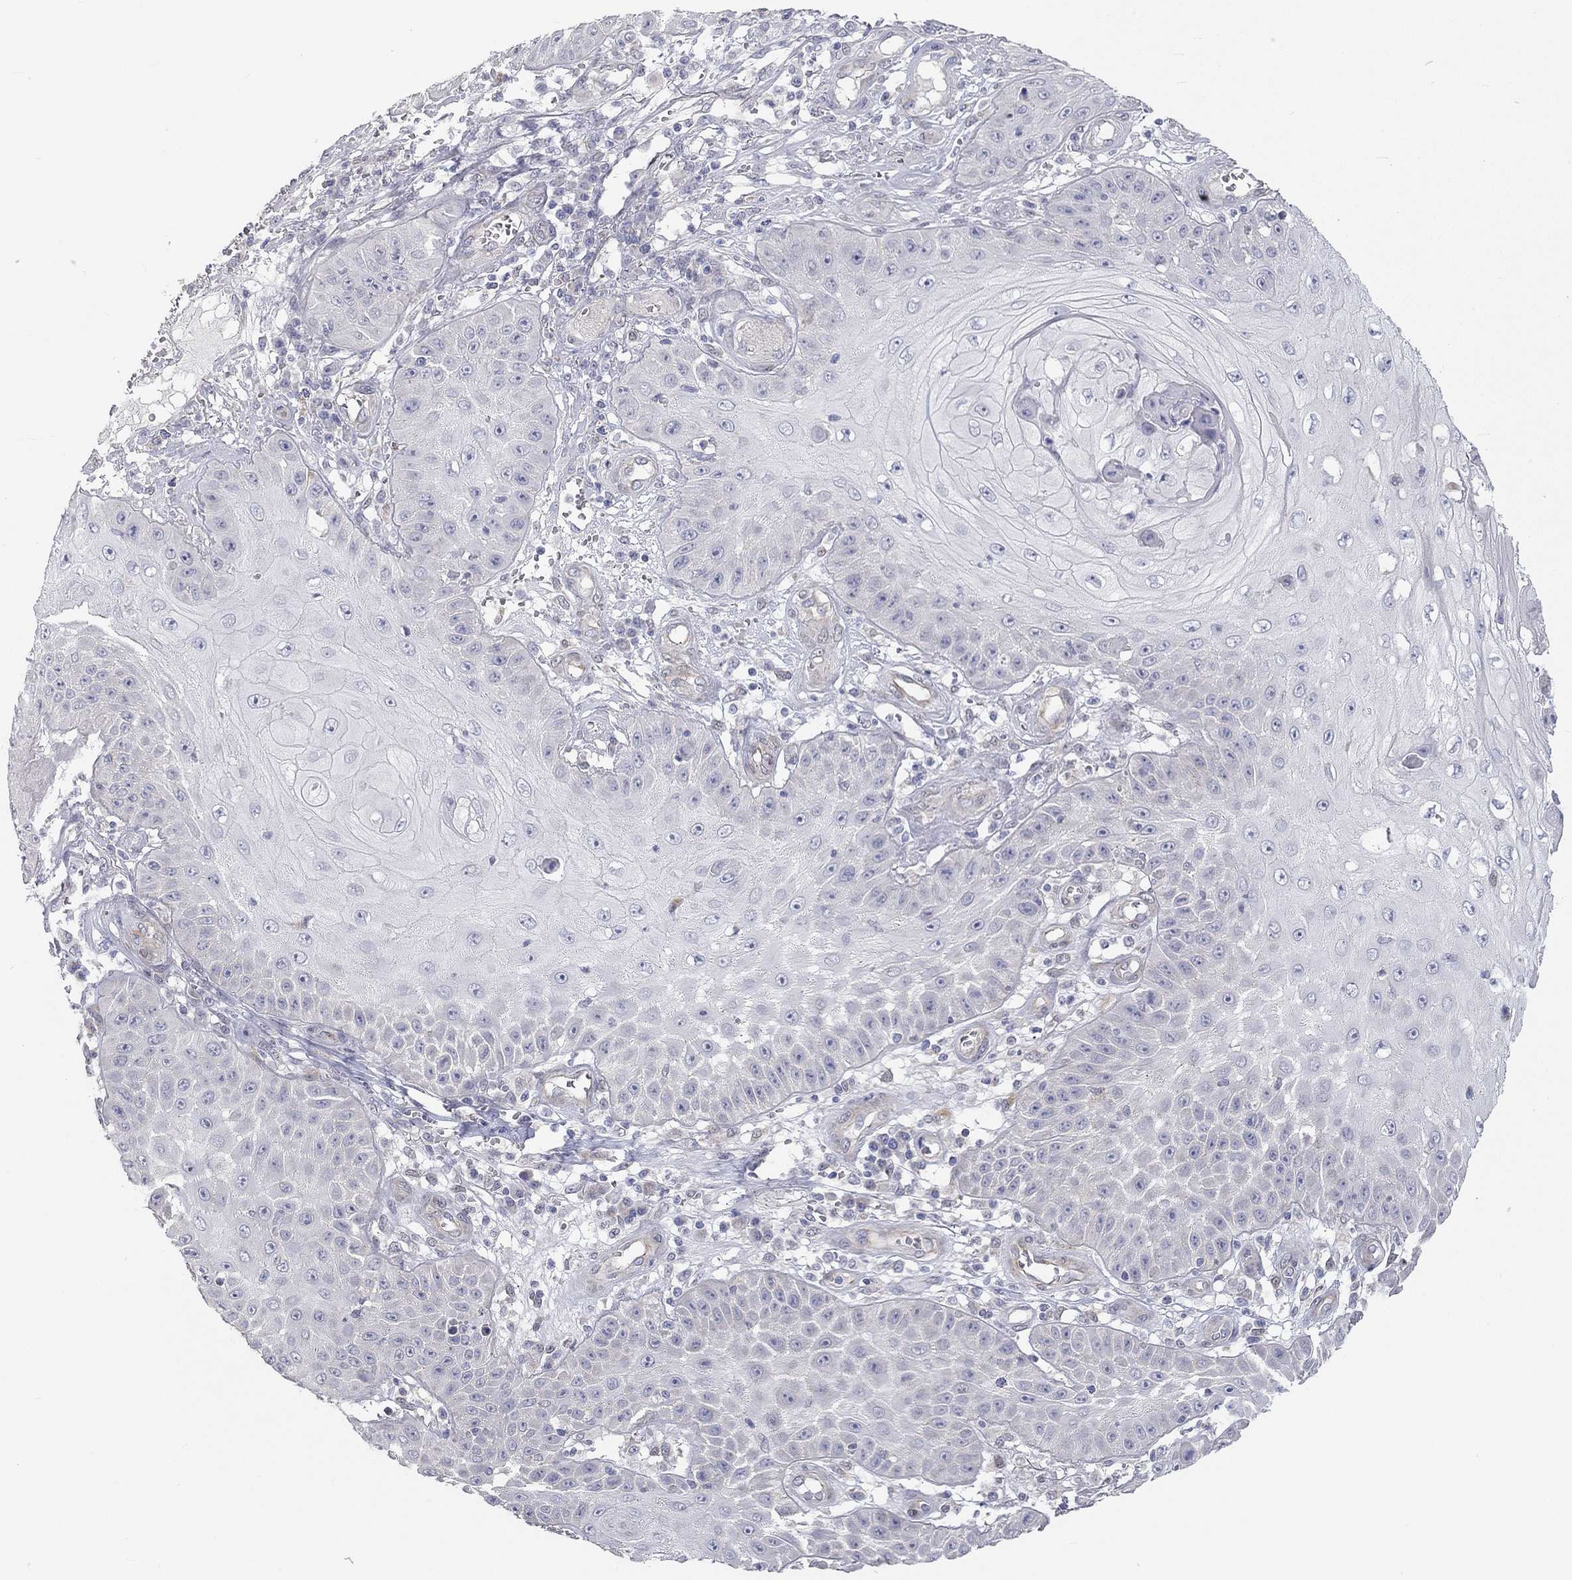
{"staining": {"intensity": "negative", "quantity": "none", "location": "none"}, "tissue": "skin cancer", "cell_type": "Tumor cells", "image_type": "cancer", "snomed": [{"axis": "morphology", "description": "Squamous cell carcinoma, NOS"}, {"axis": "topography", "description": "Skin"}], "caption": "There is no significant staining in tumor cells of skin cancer (squamous cell carcinoma).", "gene": "PAPSS2", "patient": {"sex": "male", "age": 70}}